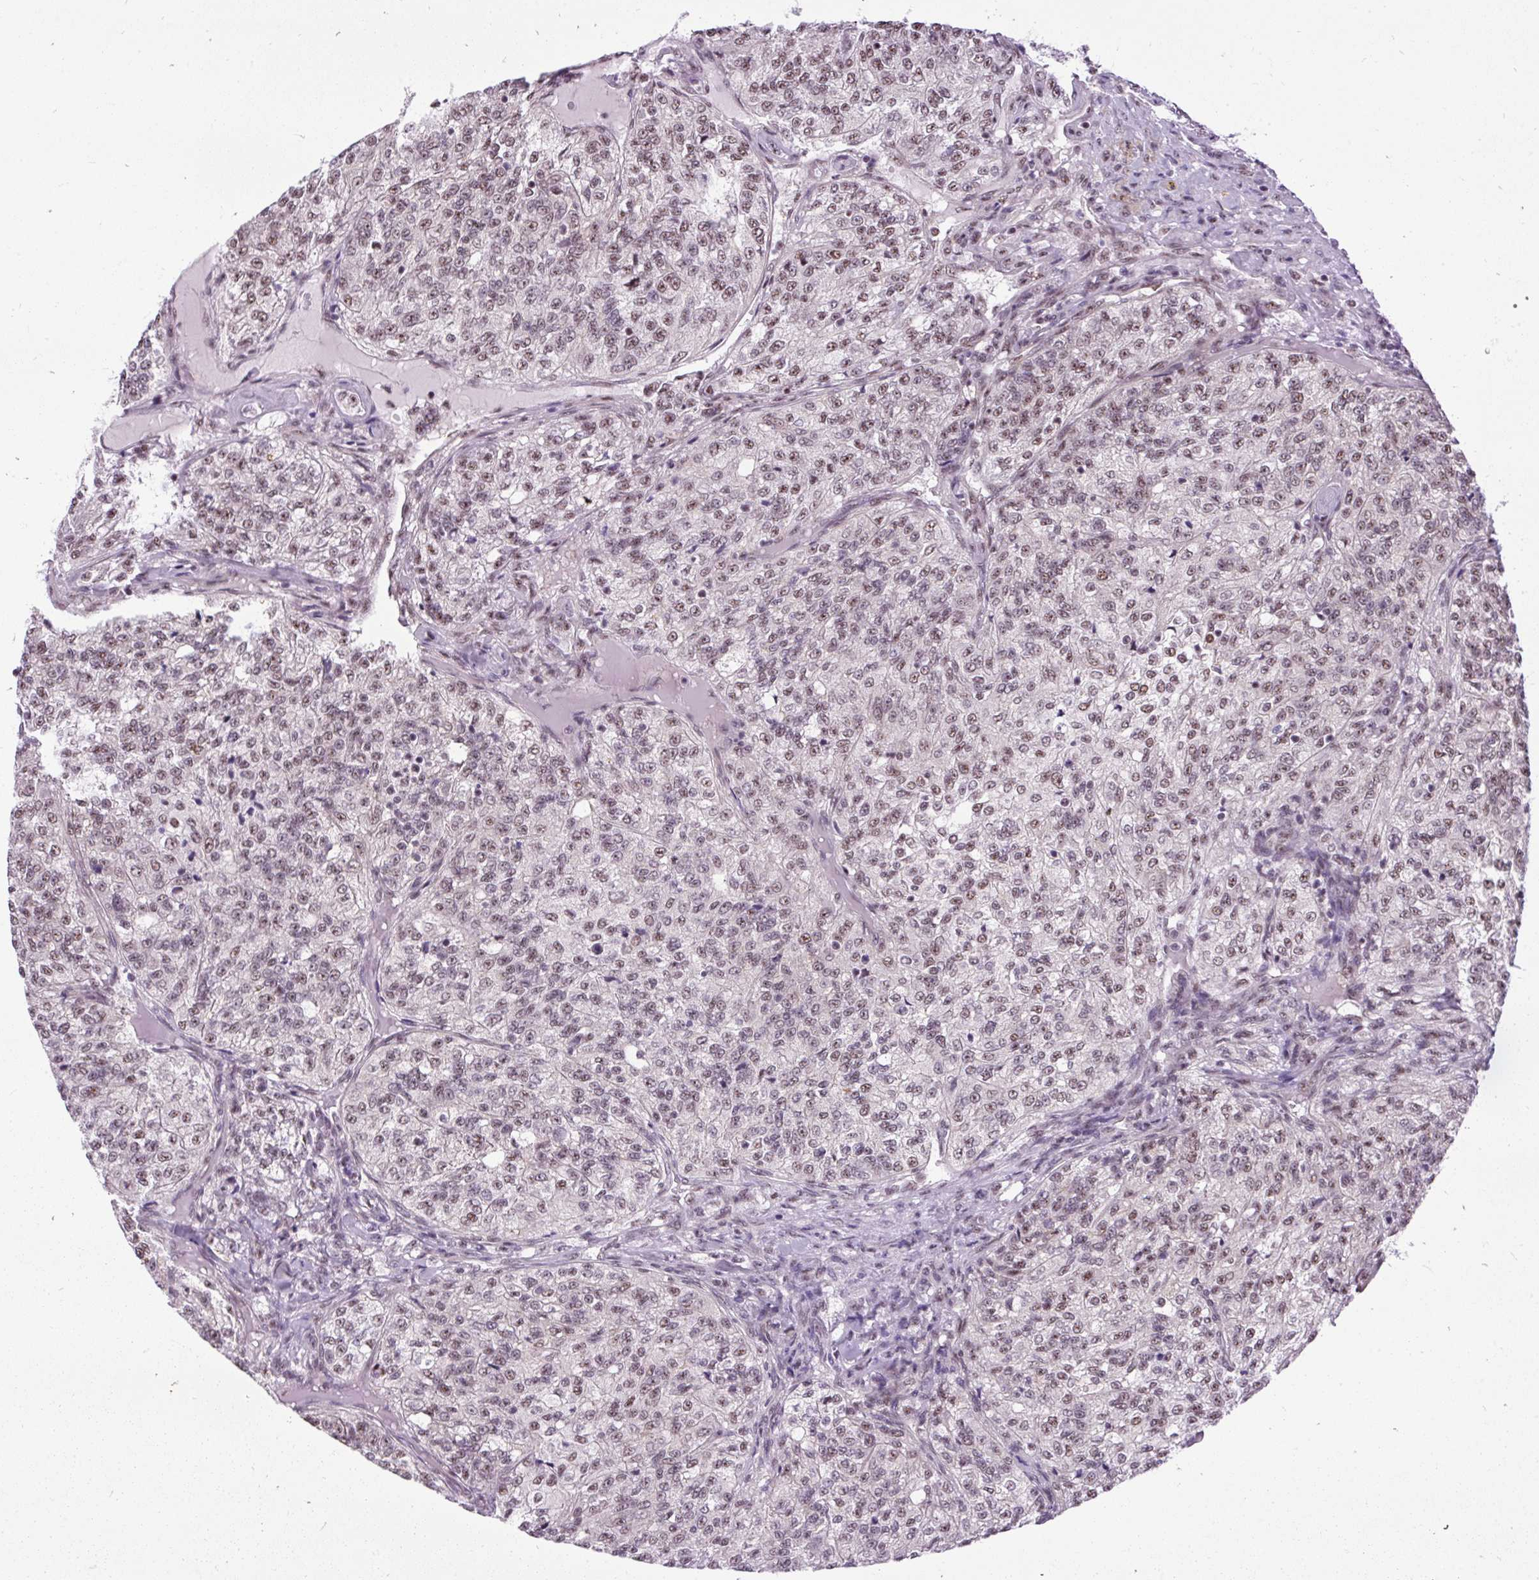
{"staining": {"intensity": "moderate", "quantity": "25%-75%", "location": "nuclear"}, "tissue": "renal cancer", "cell_type": "Tumor cells", "image_type": "cancer", "snomed": [{"axis": "morphology", "description": "Adenocarcinoma, NOS"}, {"axis": "topography", "description": "Kidney"}], "caption": "A brown stain labels moderate nuclear positivity of a protein in renal cancer (adenocarcinoma) tumor cells.", "gene": "SMC5", "patient": {"sex": "female", "age": 63}}